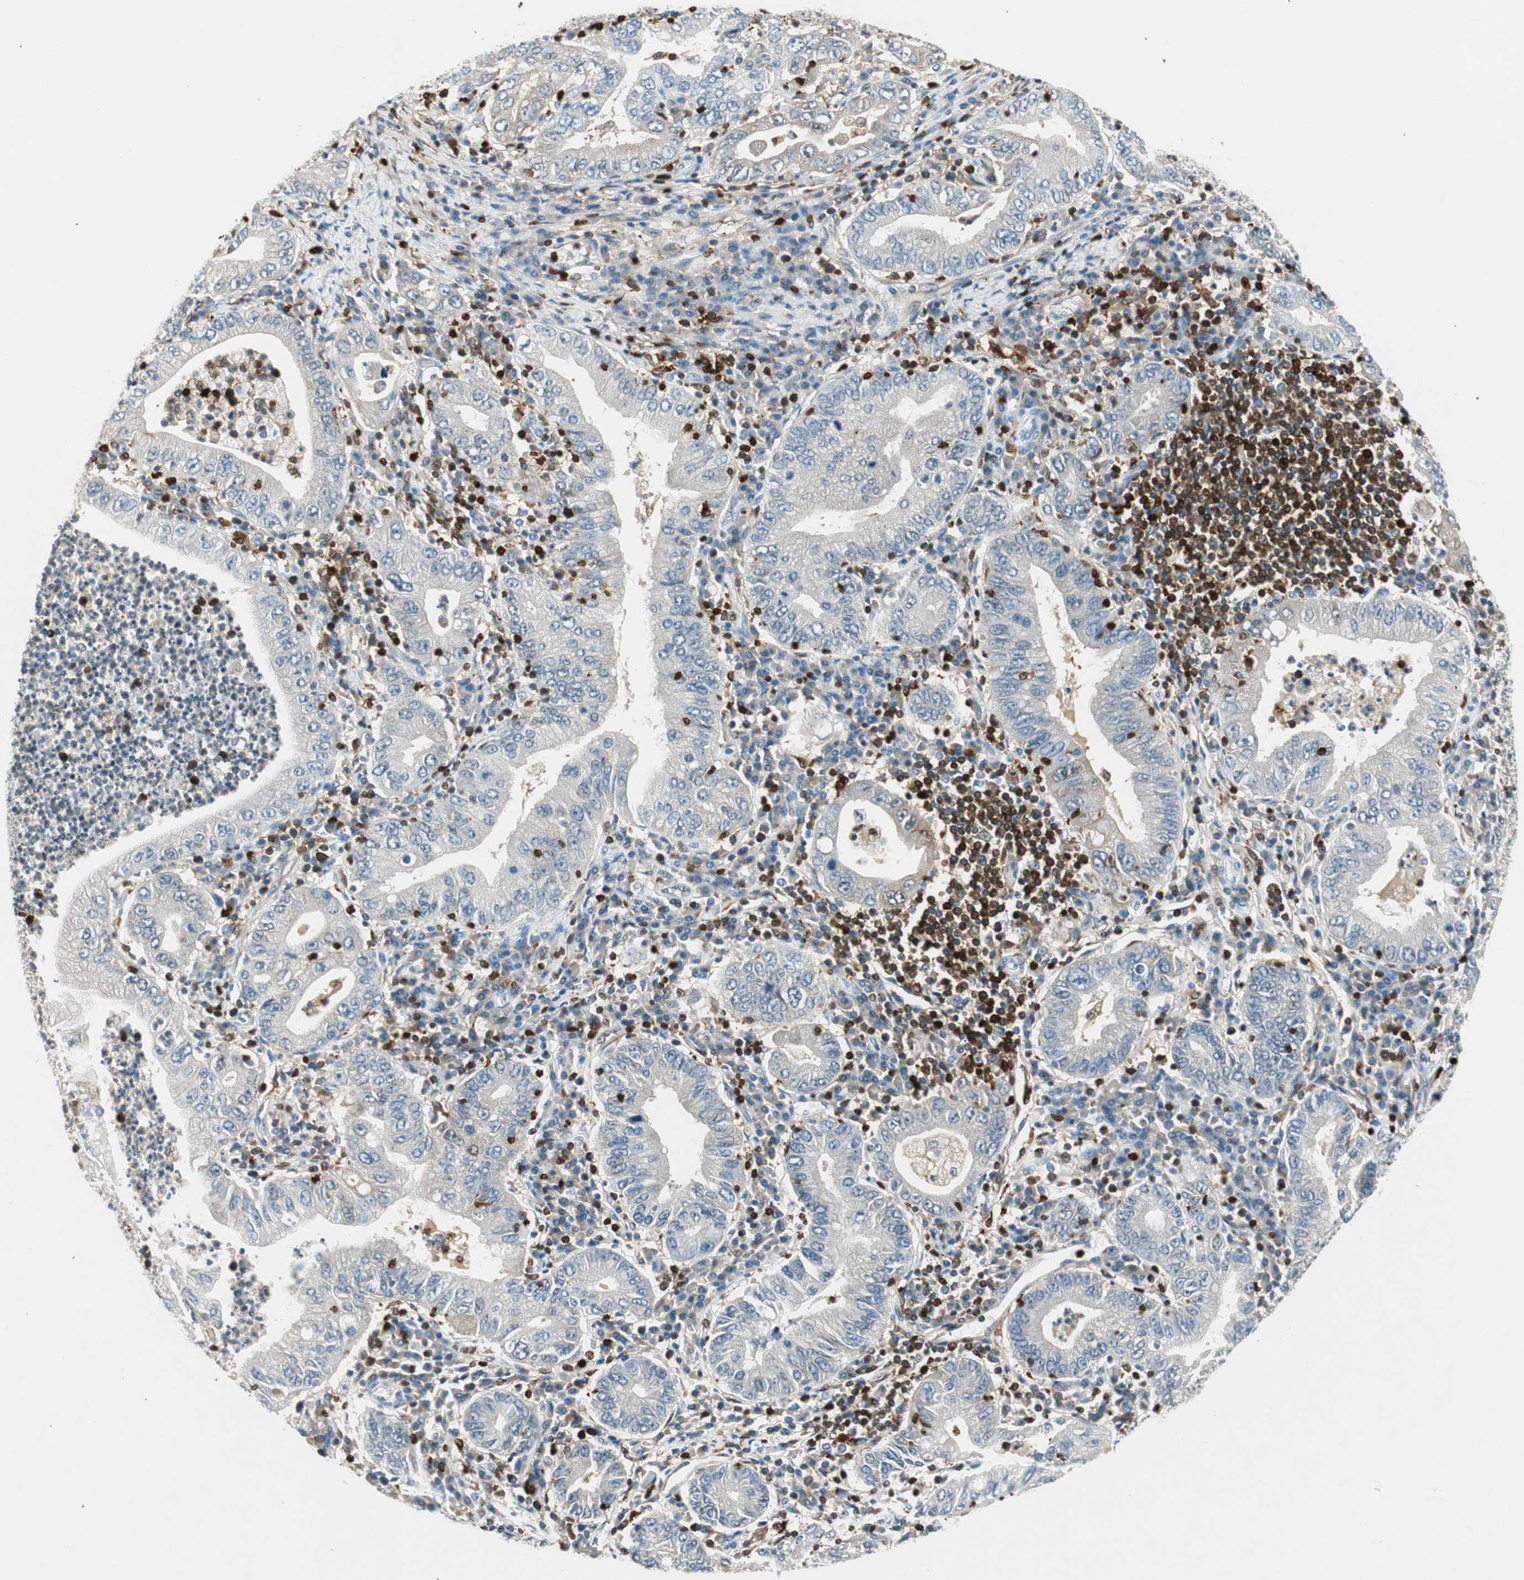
{"staining": {"intensity": "negative", "quantity": "none", "location": "none"}, "tissue": "stomach cancer", "cell_type": "Tumor cells", "image_type": "cancer", "snomed": [{"axis": "morphology", "description": "Normal tissue, NOS"}, {"axis": "morphology", "description": "Adenocarcinoma, NOS"}, {"axis": "topography", "description": "Esophagus"}, {"axis": "topography", "description": "Stomach, upper"}, {"axis": "topography", "description": "Peripheral nerve tissue"}], "caption": "Immunohistochemistry micrograph of neoplastic tissue: stomach adenocarcinoma stained with DAB shows no significant protein positivity in tumor cells.", "gene": "COTL1", "patient": {"sex": "male", "age": 62}}